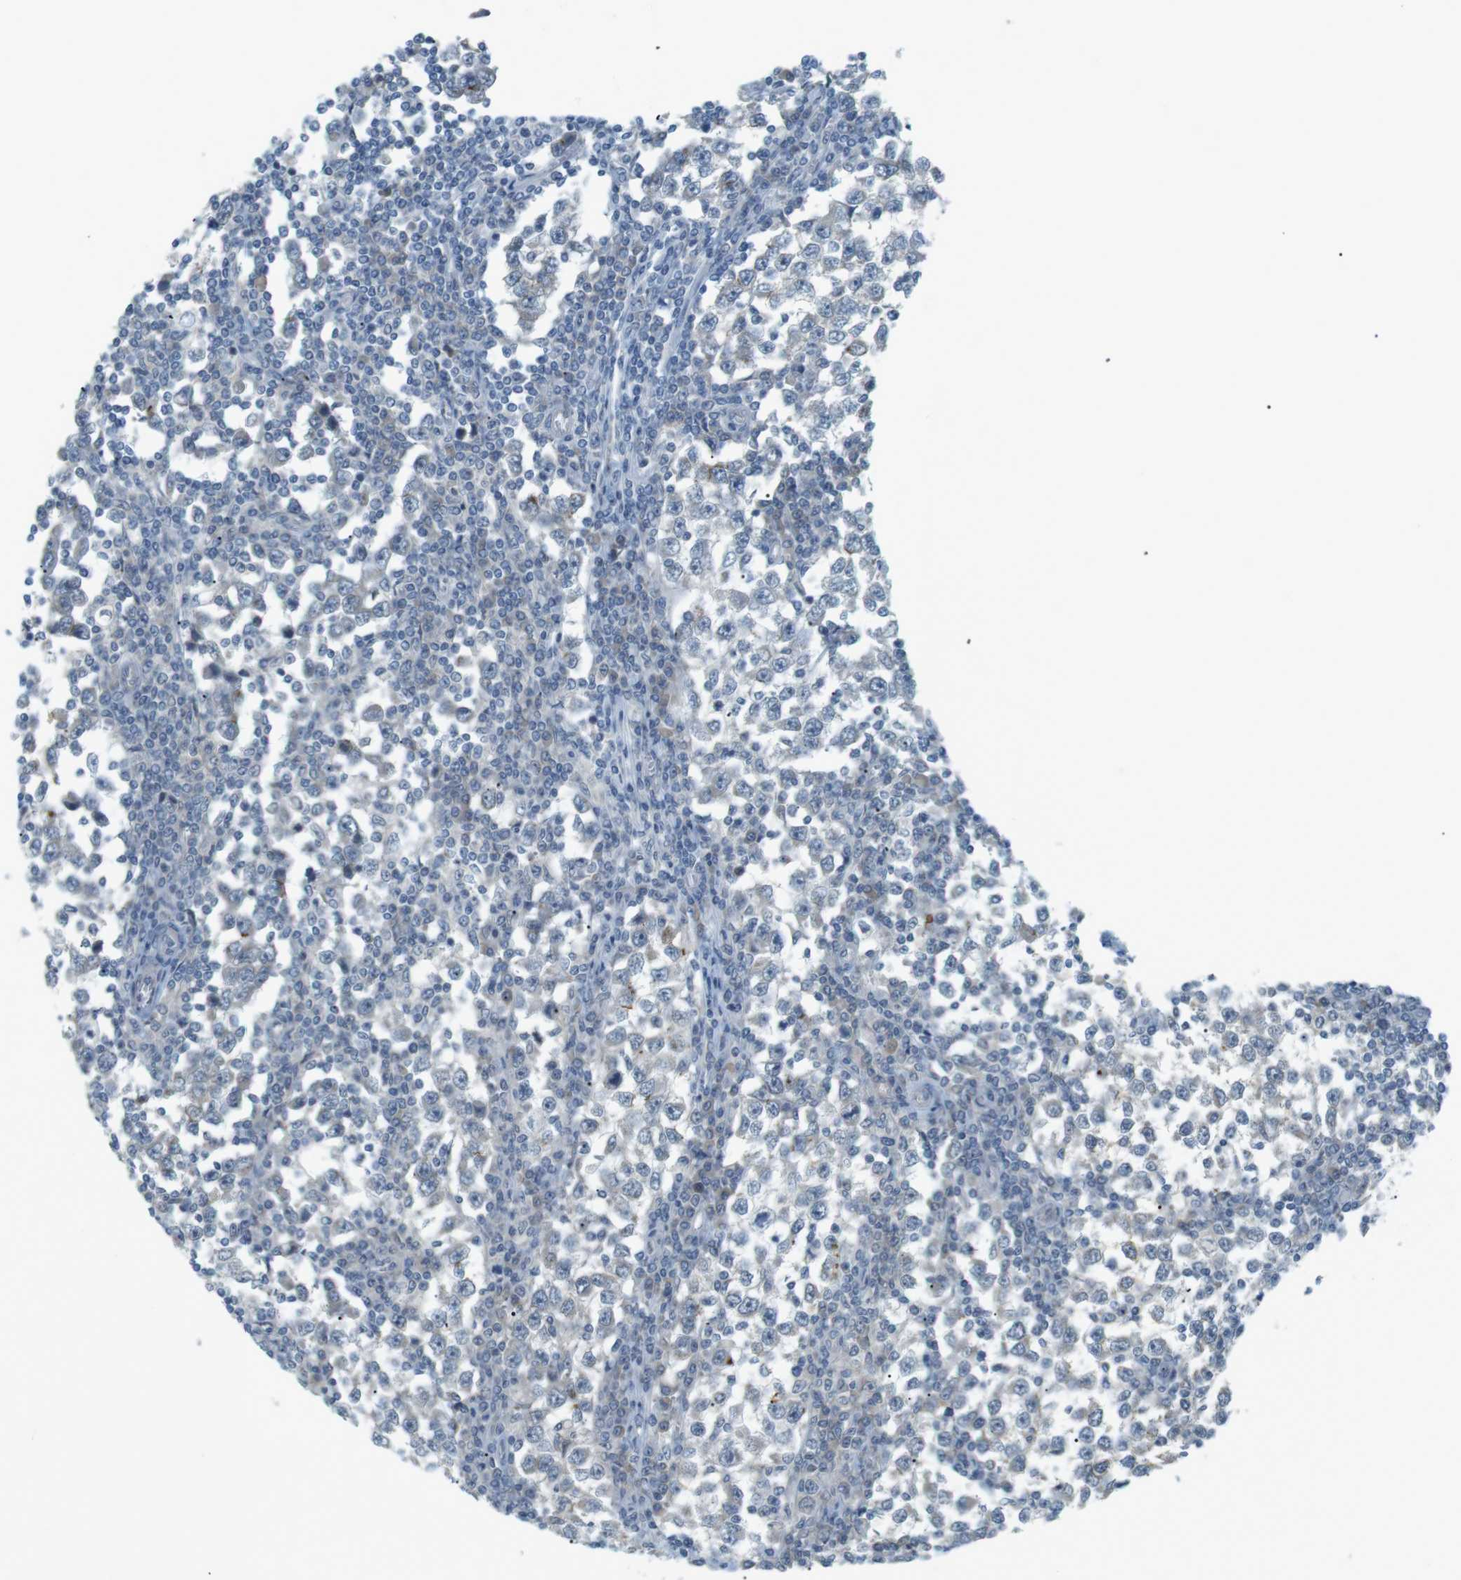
{"staining": {"intensity": "negative", "quantity": "none", "location": "none"}, "tissue": "testis cancer", "cell_type": "Tumor cells", "image_type": "cancer", "snomed": [{"axis": "morphology", "description": "Seminoma, NOS"}, {"axis": "topography", "description": "Testis"}], "caption": "The immunohistochemistry (IHC) photomicrograph has no significant positivity in tumor cells of testis cancer tissue.", "gene": "RTN3", "patient": {"sex": "male", "age": 65}}